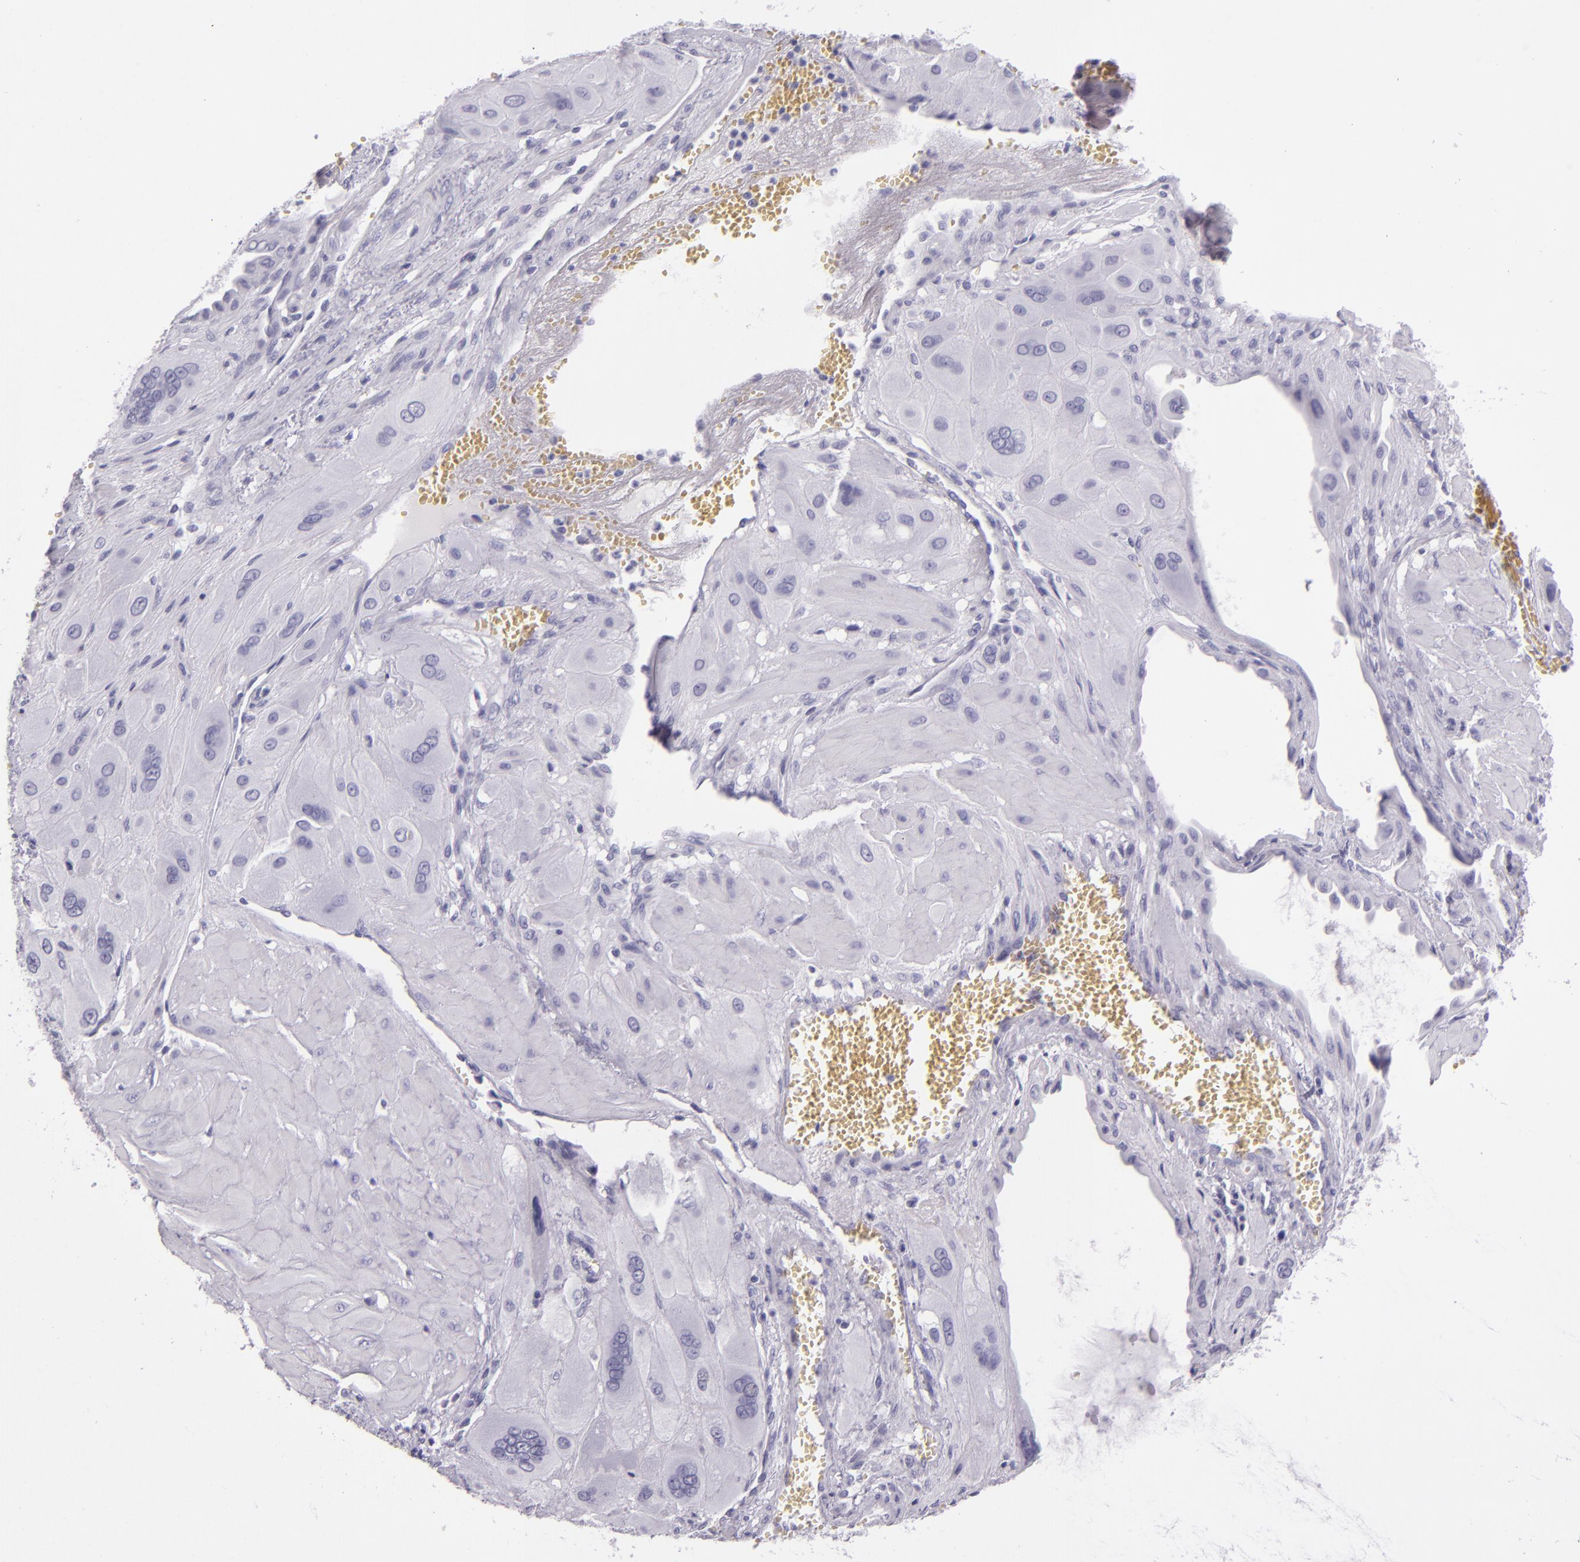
{"staining": {"intensity": "negative", "quantity": "none", "location": "none"}, "tissue": "cervical cancer", "cell_type": "Tumor cells", "image_type": "cancer", "snomed": [{"axis": "morphology", "description": "Squamous cell carcinoma, NOS"}, {"axis": "topography", "description": "Cervix"}], "caption": "This is a micrograph of immunohistochemistry (IHC) staining of cervical cancer (squamous cell carcinoma), which shows no positivity in tumor cells.", "gene": "CR2", "patient": {"sex": "female", "age": 34}}